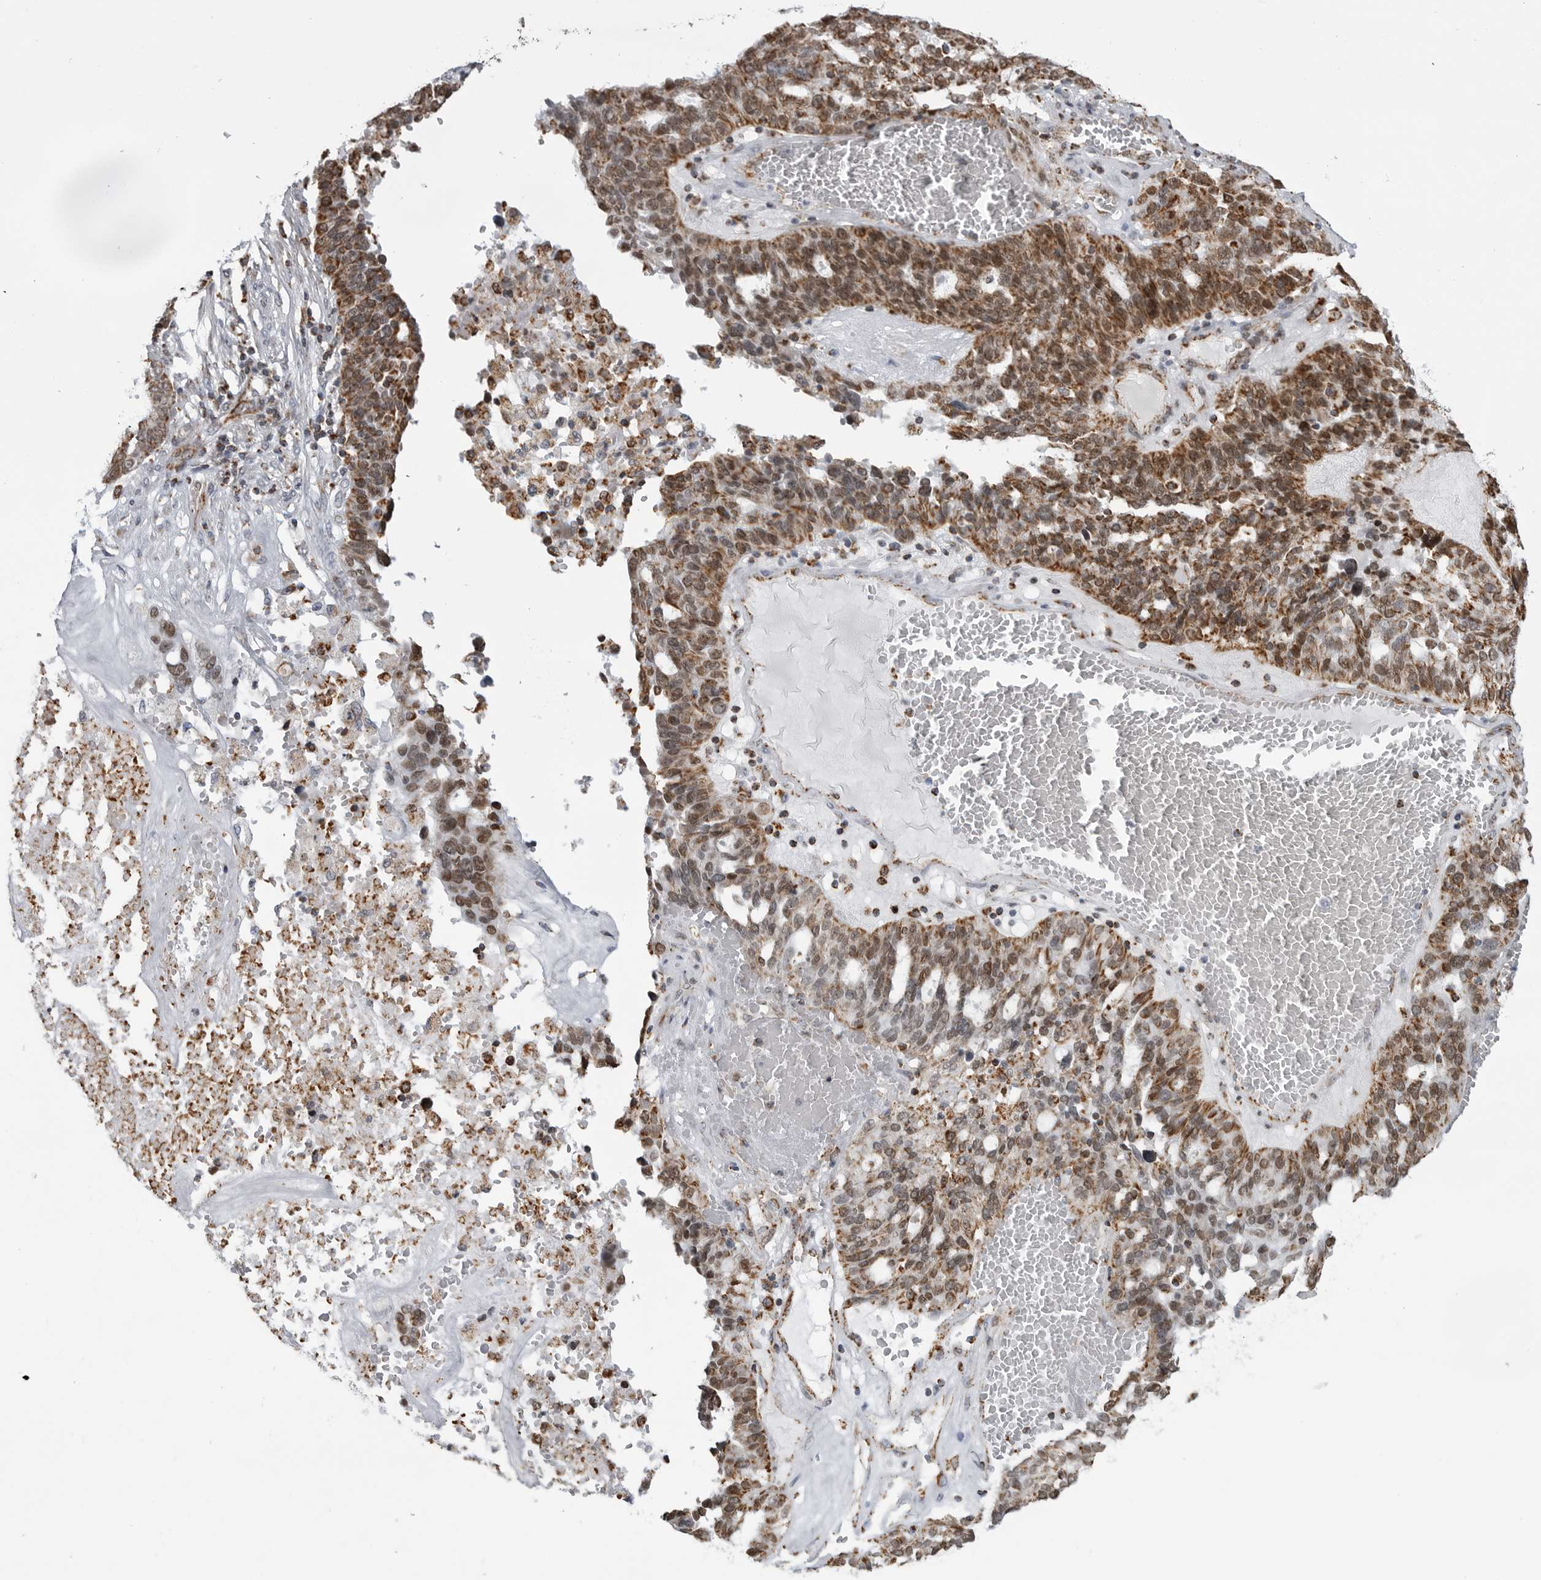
{"staining": {"intensity": "moderate", "quantity": ">75%", "location": "cytoplasmic/membranous"}, "tissue": "ovarian cancer", "cell_type": "Tumor cells", "image_type": "cancer", "snomed": [{"axis": "morphology", "description": "Cystadenocarcinoma, serous, NOS"}, {"axis": "topography", "description": "Ovary"}], "caption": "Ovarian cancer (serous cystadenocarcinoma) stained with a protein marker shows moderate staining in tumor cells.", "gene": "COX5A", "patient": {"sex": "female", "age": 59}}